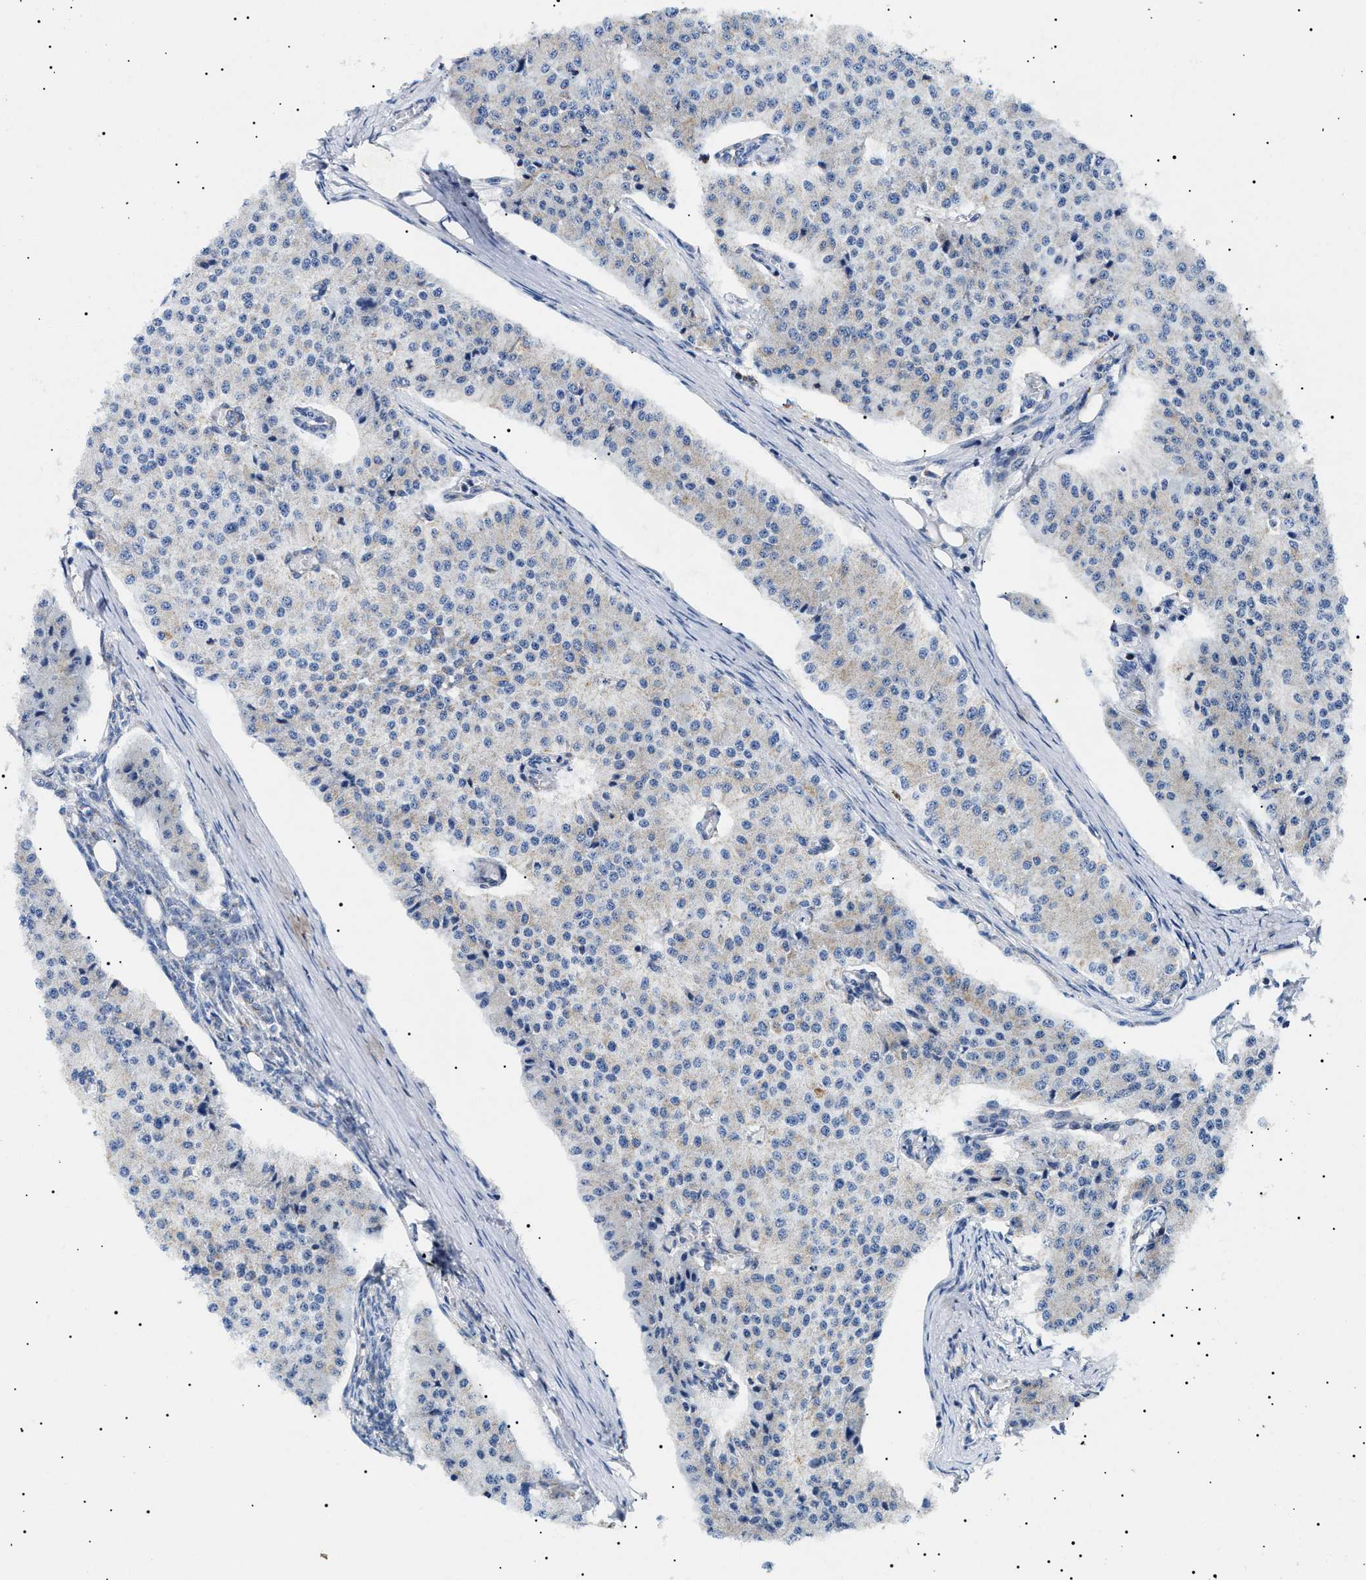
{"staining": {"intensity": "negative", "quantity": "none", "location": "none"}, "tissue": "carcinoid", "cell_type": "Tumor cells", "image_type": "cancer", "snomed": [{"axis": "morphology", "description": "Carcinoid, malignant, NOS"}, {"axis": "topography", "description": "Colon"}], "caption": "The micrograph demonstrates no staining of tumor cells in malignant carcinoid.", "gene": "CHRDL2", "patient": {"sex": "female", "age": 52}}